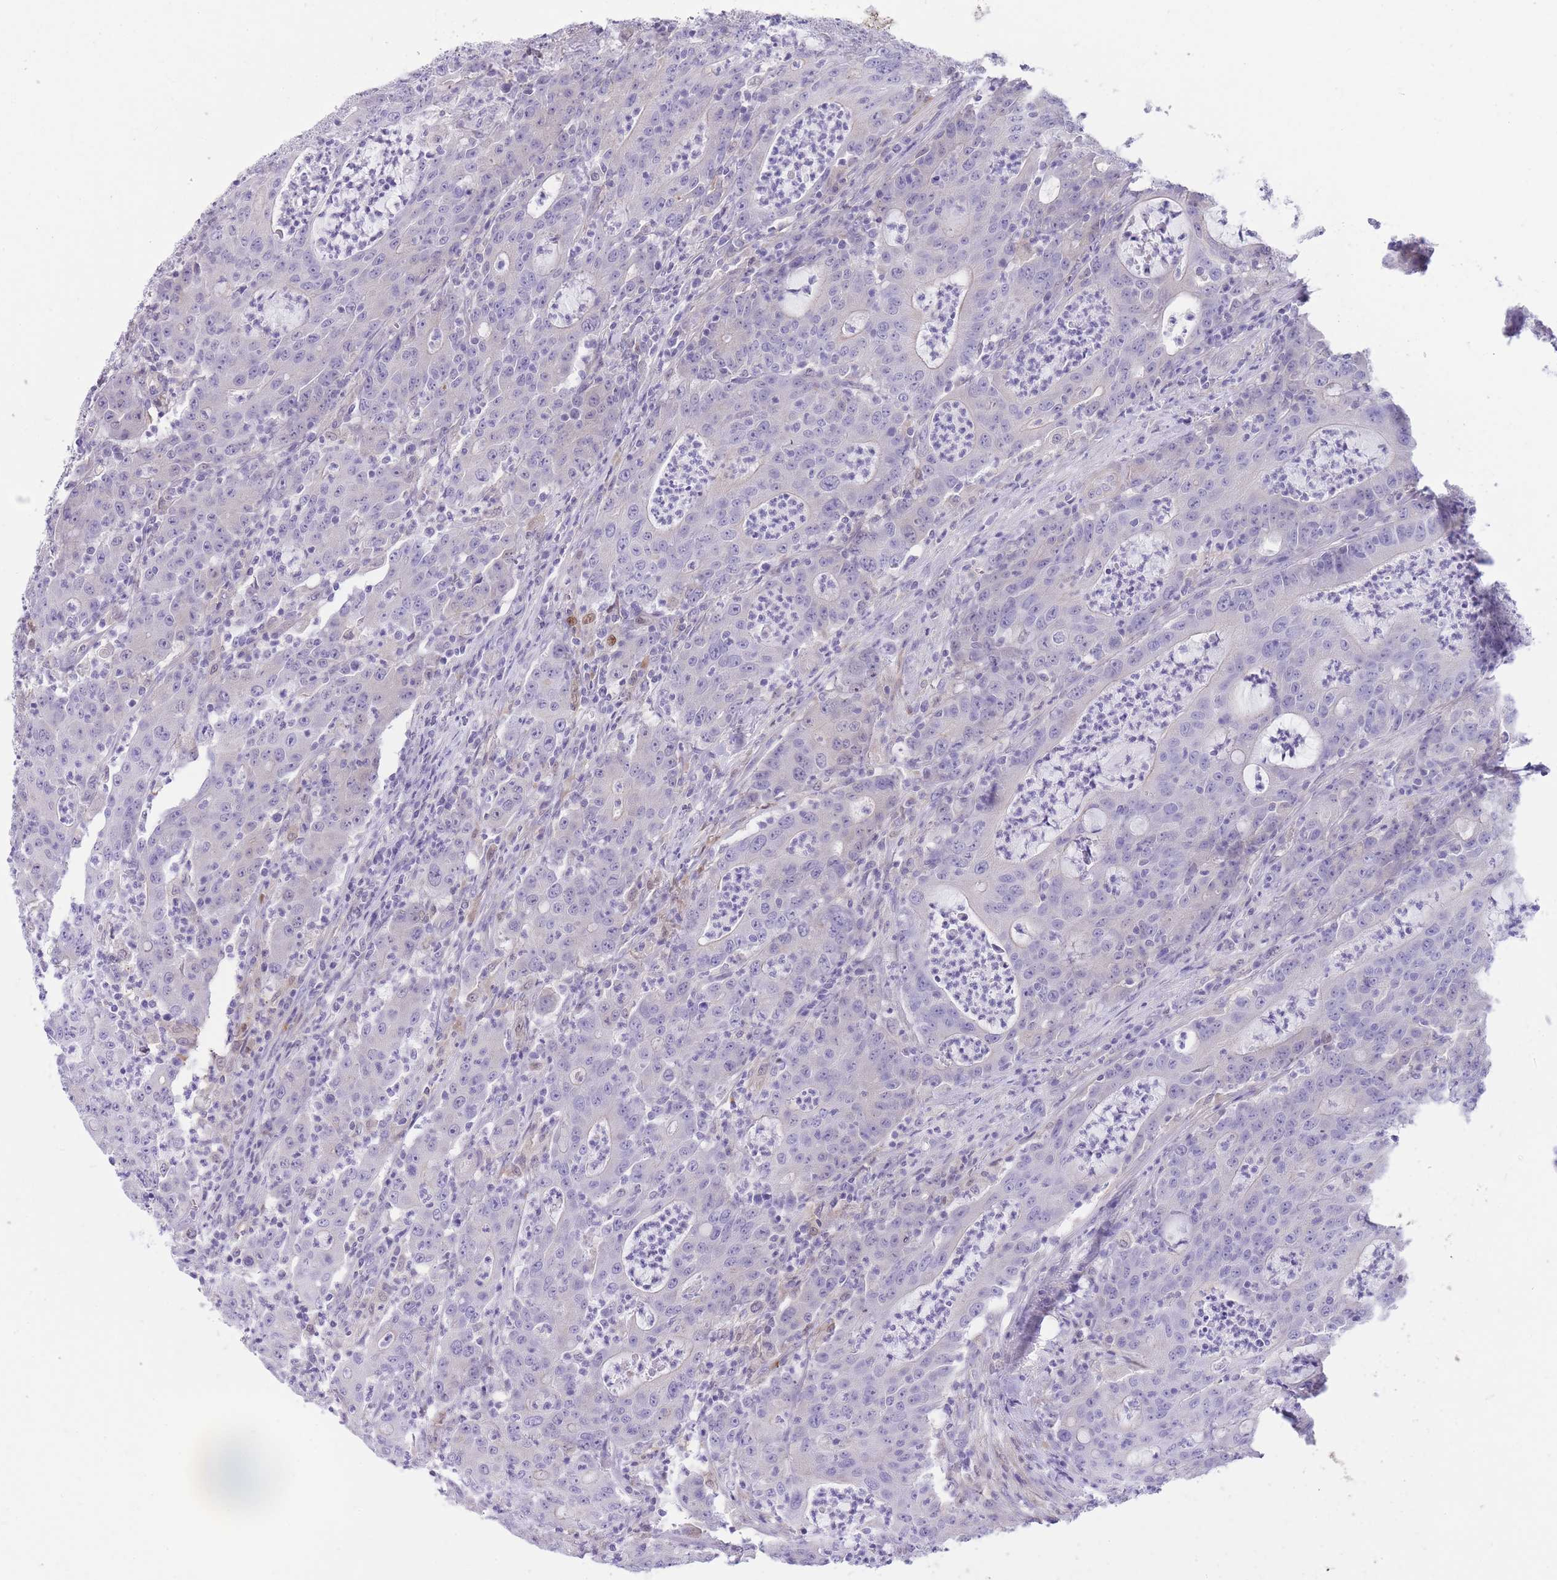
{"staining": {"intensity": "negative", "quantity": "none", "location": "none"}, "tissue": "colorectal cancer", "cell_type": "Tumor cells", "image_type": "cancer", "snomed": [{"axis": "morphology", "description": "Adenocarcinoma, NOS"}, {"axis": "topography", "description": "Colon"}], "caption": "Colorectal cancer was stained to show a protein in brown. There is no significant expression in tumor cells.", "gene": "OR11H12", "patient": {"sex": "male", "age": 83}}